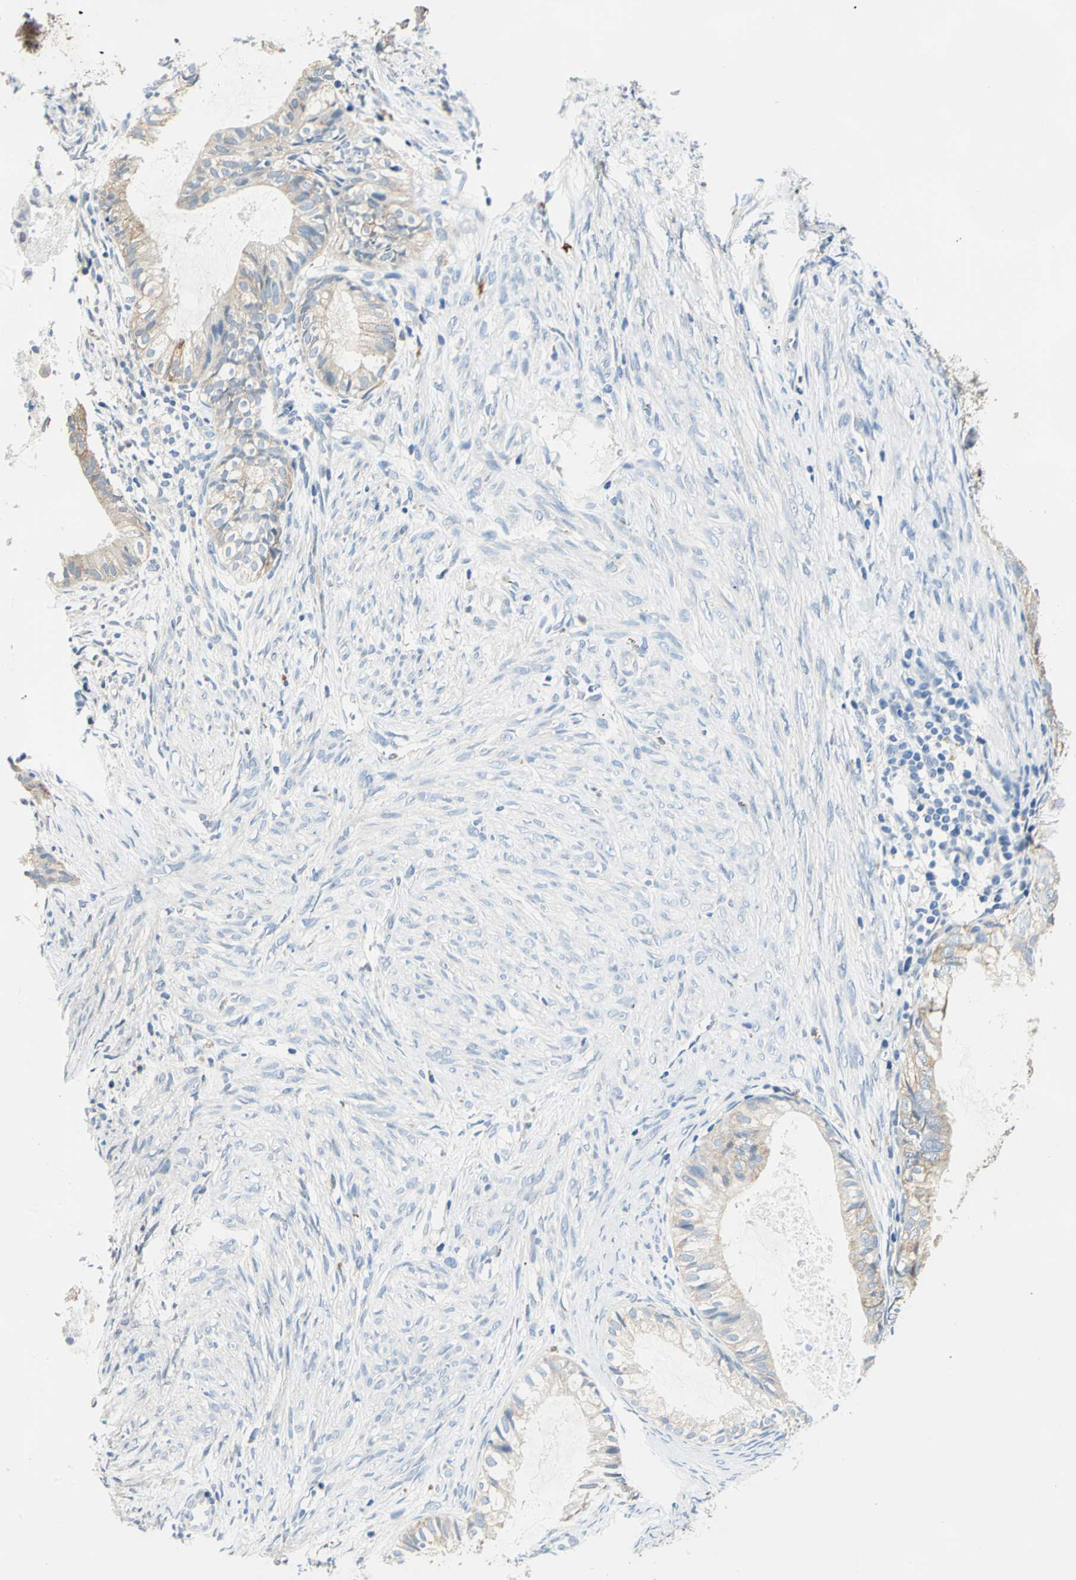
{"staining": {"intensity": "weak", "quantity": ">75%", "location": "cytoplasmic/membranous"}, "tissue": "cervical cancer", "cell_type": "Tumor cells", "image_type": "cancer", "snomed": [{"axis": "morphology", "description": "Normal tissue, NOS"}, {"axis": "morphology", "description": "Adenocarcinoma, NOS"}, {"axis": "topography", "description": "Cervix"}, {"axis": "topography", "description": "Endometrium"}], "caption": "About >75% of tumor cells in human cervical adenocarcinoma display weak cytoplasmic/membranous protein expression as visualized by brown immunohistochemical staining.", "gene": "RASD2", "patient": {"sex": "female", "age": 86}}